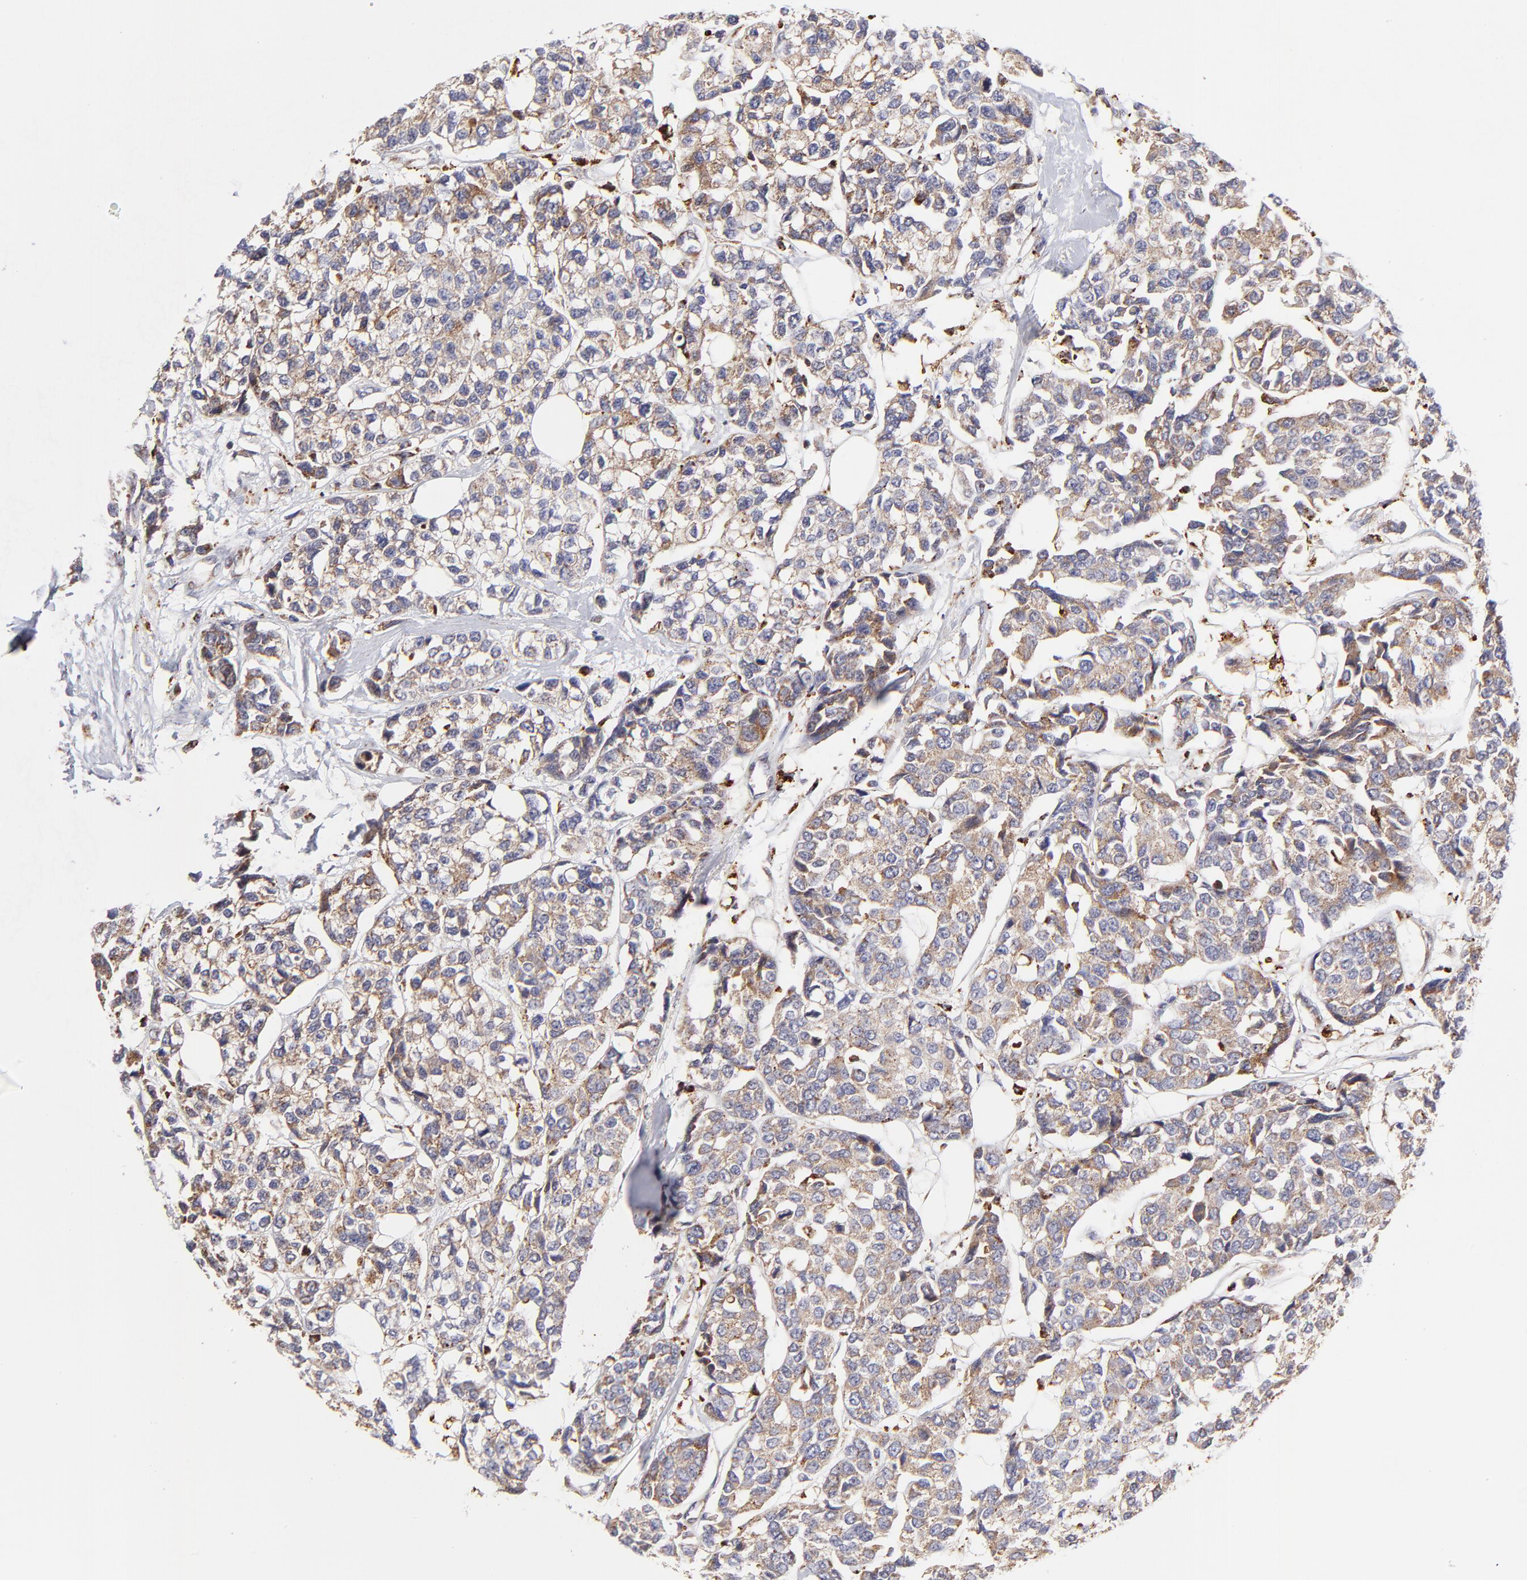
{"staining": {"intensity": "weak", "quantity": ">75%", "location": "cytoplasmic/membranous"}, "tissue": "breast cancer", "cell_type": "Tumor cells", "image_type": "cancer", "snomed": [{"axis": "morphology", "description": "Duct carcinoma"}, {"axis": "topography", "description": "Breast"}], "caption": "Brown immunohistochemical staining in human breast invasive ductal carcinoma displays weak cytoplasmic/membranous positivity in approximately >75% of tumor cells. The protein is stained brown, and the nuclei are stained in blue (DAB (3,3'-diaminobenzidine) IHC with brightfield microscopy, high magnification).", "gene": "MAP2K7", "patient": {"sex": "female", "age": 51}}